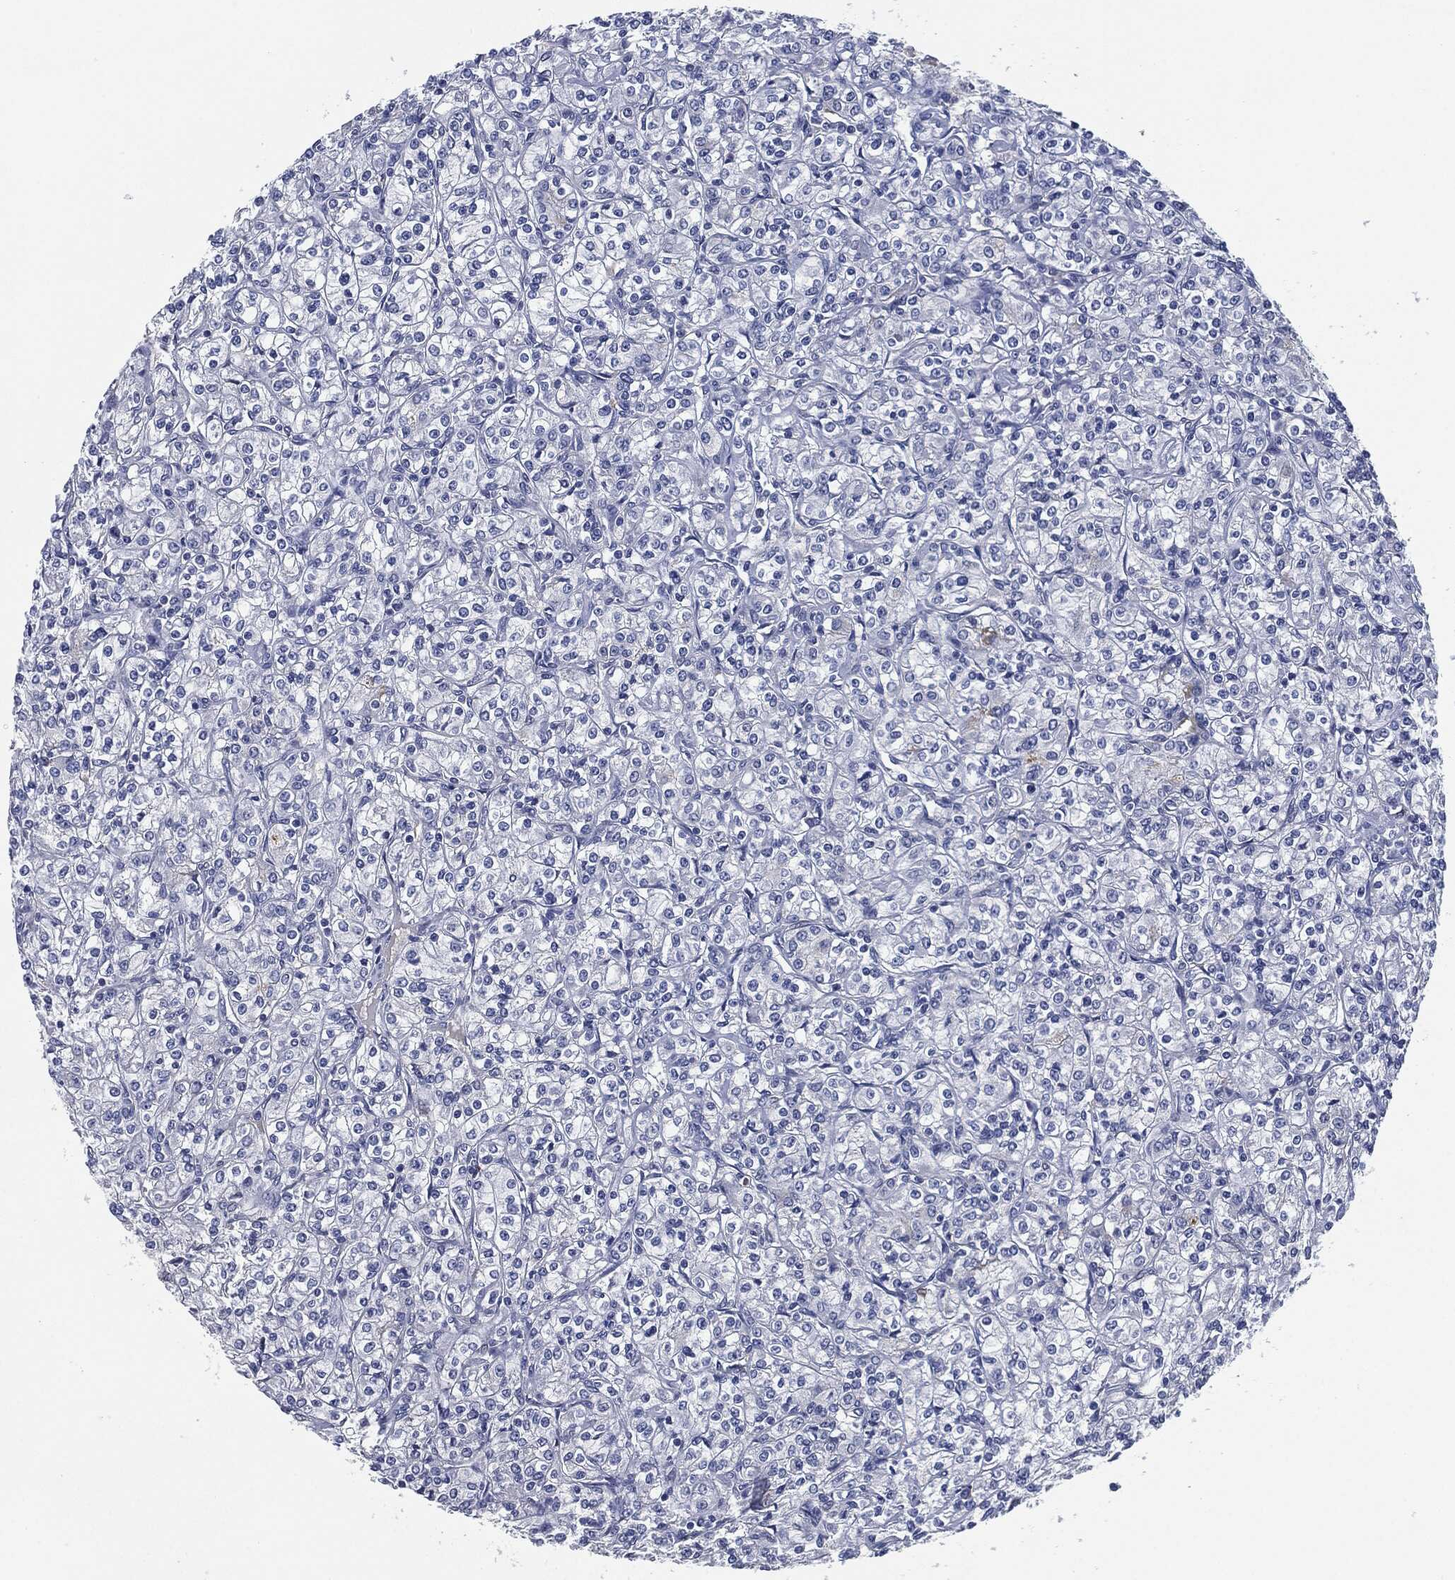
{"staining": {"intensity": "negative", "quantity": "none", "location": "none"}, "tissue": "renal cancer", "cell_type": "Tumor cells", "image_type": "cancer", "snomed": [{"axis": "morphology", "description": "Adenocarcinoma, NOS"}, {"axis": "topography", "description": "Kidney"}], "caption": "High magnification brightfield microscopy of renal cancer (adenocarcinoma) stained with DAB (3,3'-diaminobenzidine) (brown) and counterstained with hematoxylin (blue): tumor cells show no significant staining. (DAB (3,3'-diaminobenzidine) immunohistochemistry, high magnification).", "gene": "CD27", "patient": {"sex": "male", "age": 77}}